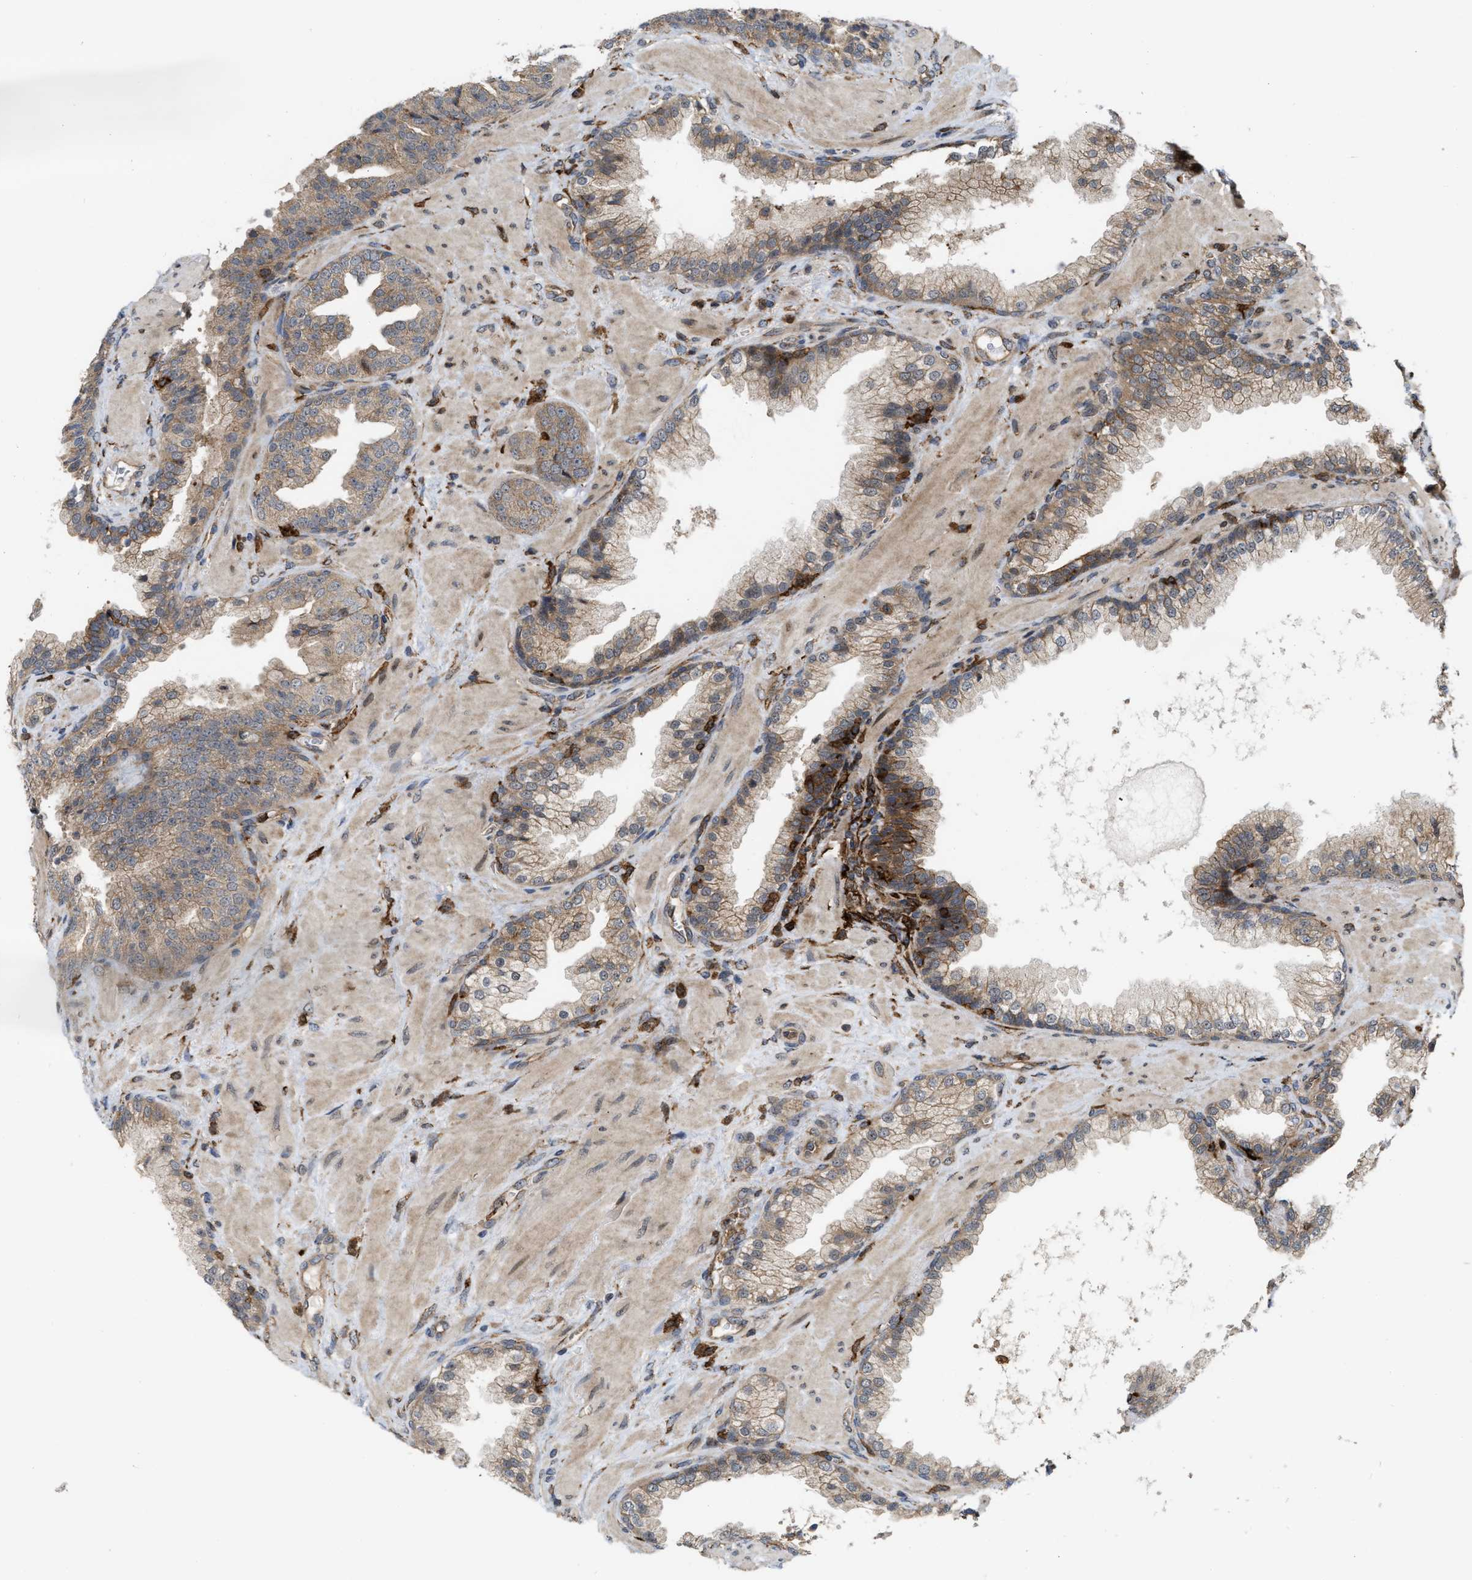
{"staining": {"intensity": "weak", "quantity": ">75%", "location": "cytoplasmic/membranous"}, "tissue": "prostate cancer", "cell_type": "Tumor cells", "image_type": "cancer", "snomed": [{"axis": "morphology", "description": "Adenocarcinoma, Low grade"}, {"axis": "topography", "description": "Prostate"}], "caption": "DAB (3,3'-diaminobenzidine) immunohistochemical staining of prostate low-grade adenocarcinoma exhibits weak cytoplasmic/membranous protein positivity in approximately >75% of tumor cells. Nuclei are stained in blue.", "gene": "IQCE", "patient": {"sex": "male", "age": 71}}